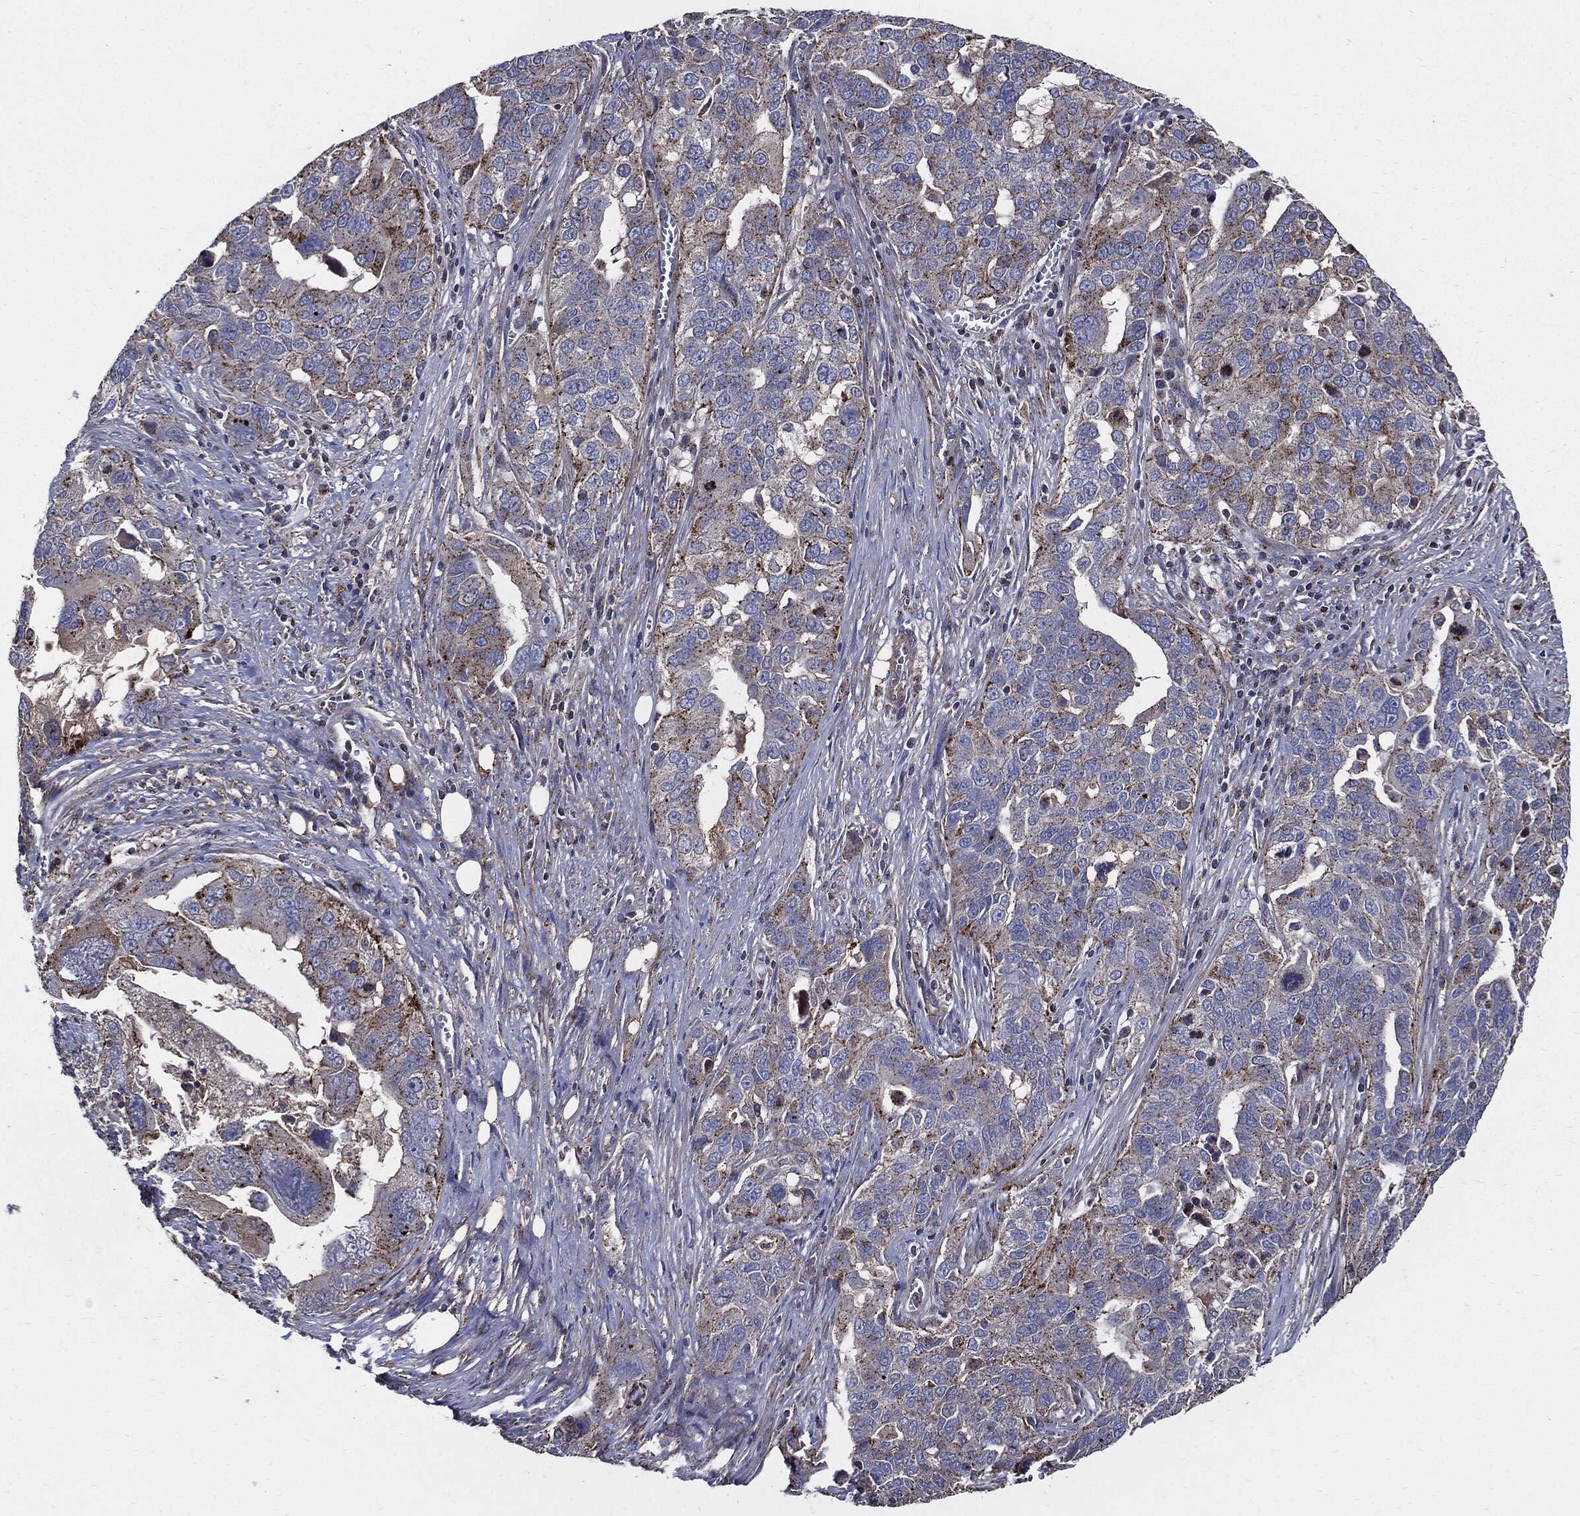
{"staining": {"intensity": "moderate", "quantity": "25%-75%", "location": "cytoplasmic/membranous"}, "tissue": "ovarian cancer", "cell_type": "Tumor cells", "image_type": "cancer", "snomed": [{"axis": "morphology", "description": "Carcinoma, endometroid"}, {"axis": "topography", "description": "Soft tissue"}, {"axis": "topography", "description": "Ovary"}], "caption": "About 25%-75% of tumor cells in human ovarian cancer demonstrate moderate cytoplasmic/membranous protein positivity as visualized by brown immunohistochemical staining.", "gene": "PDCD6IP", "patient": {"sex": "female", "age": 52}}